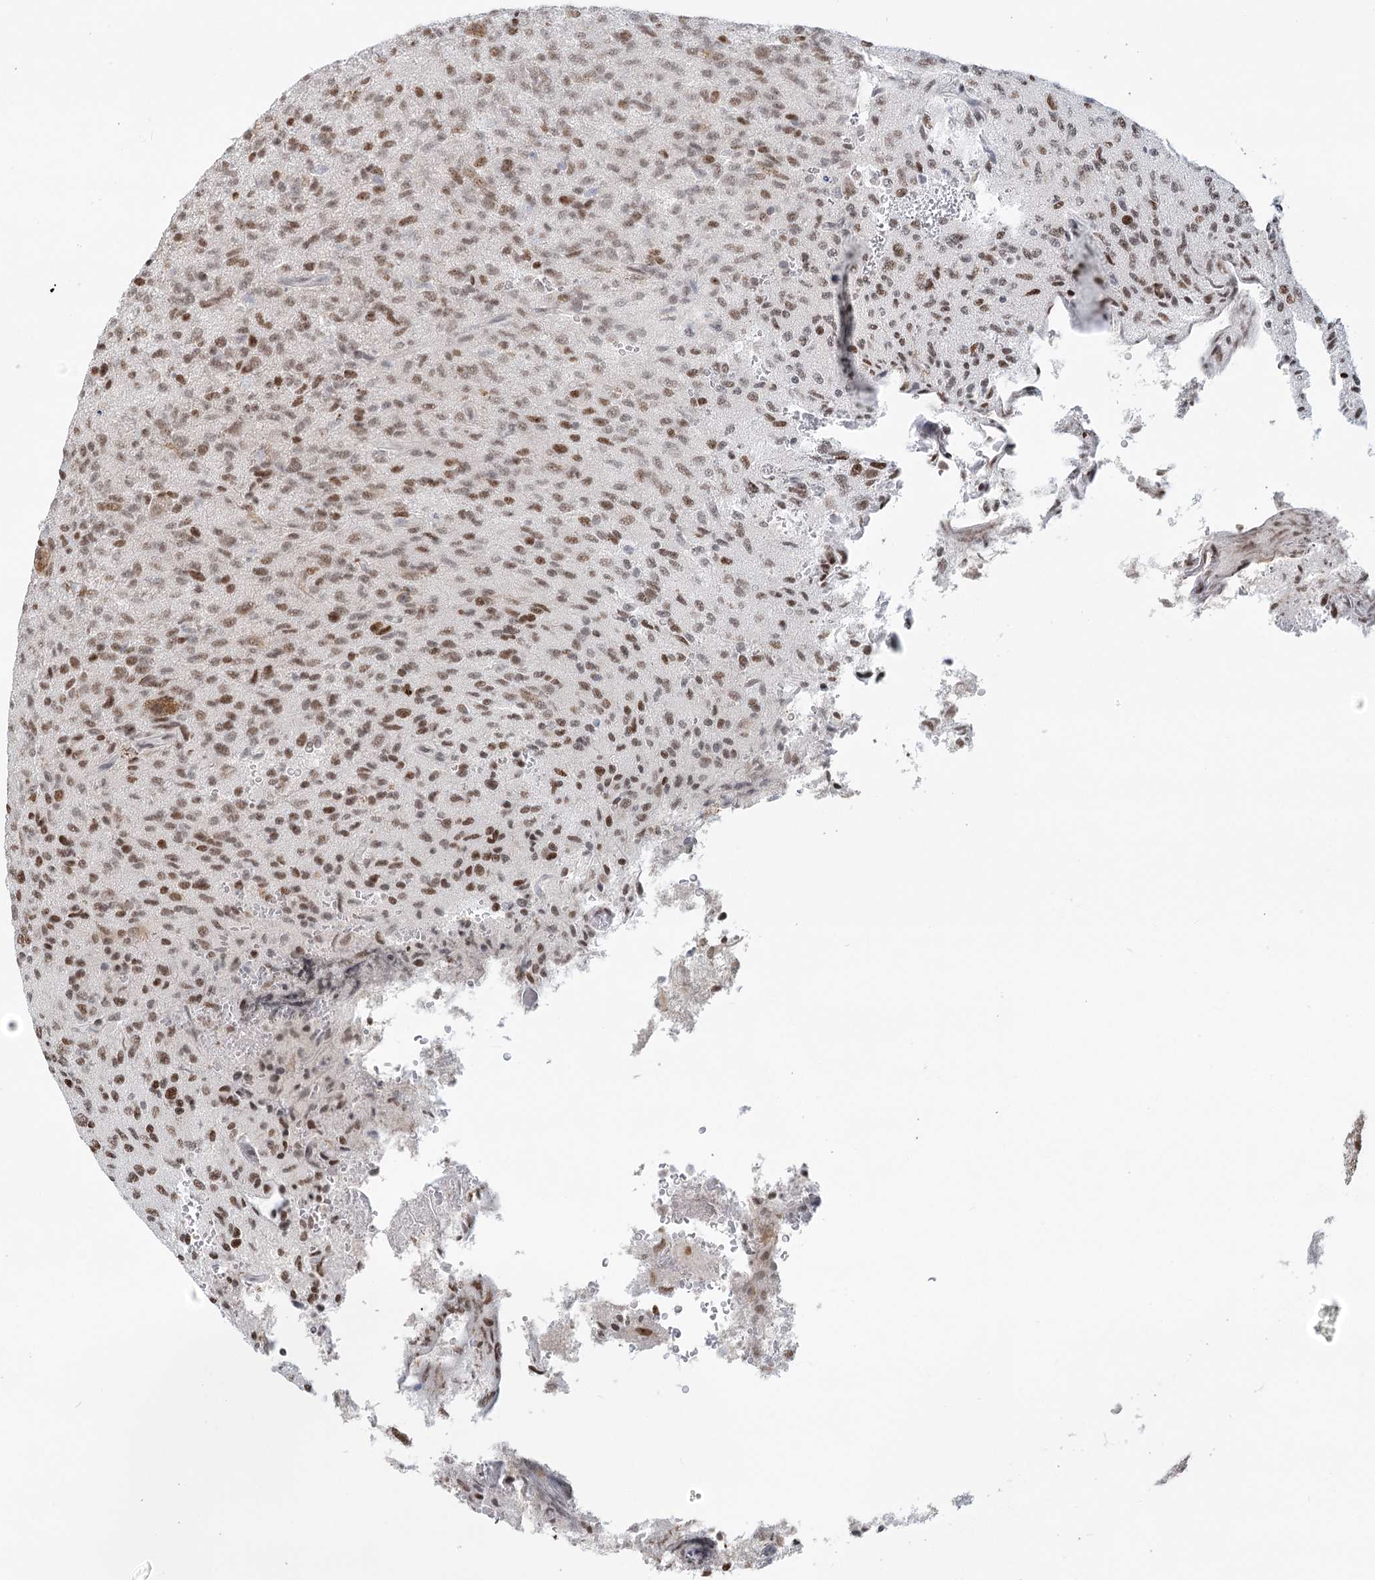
{"staining": {"intensity": "moderate", "quantity": ">75%", "location": "nuclear"}, "tissue": "glioma", "cell_type": "Tumor cells", "image_type": "cancer", "snomed": [{"axis": "morphology", "description": "Glioma, malignant, High grade"}, {"axis": "topography", "description": "Brain"}], "caption": "This is an image of immunohistochemistry (IHC) staining of malignant high-grade glioma, which shows moderate expression in the nuclear of tumor cells.", "gene": "R3HCC1L", "patient": {"sex": "female", "age": 57}}